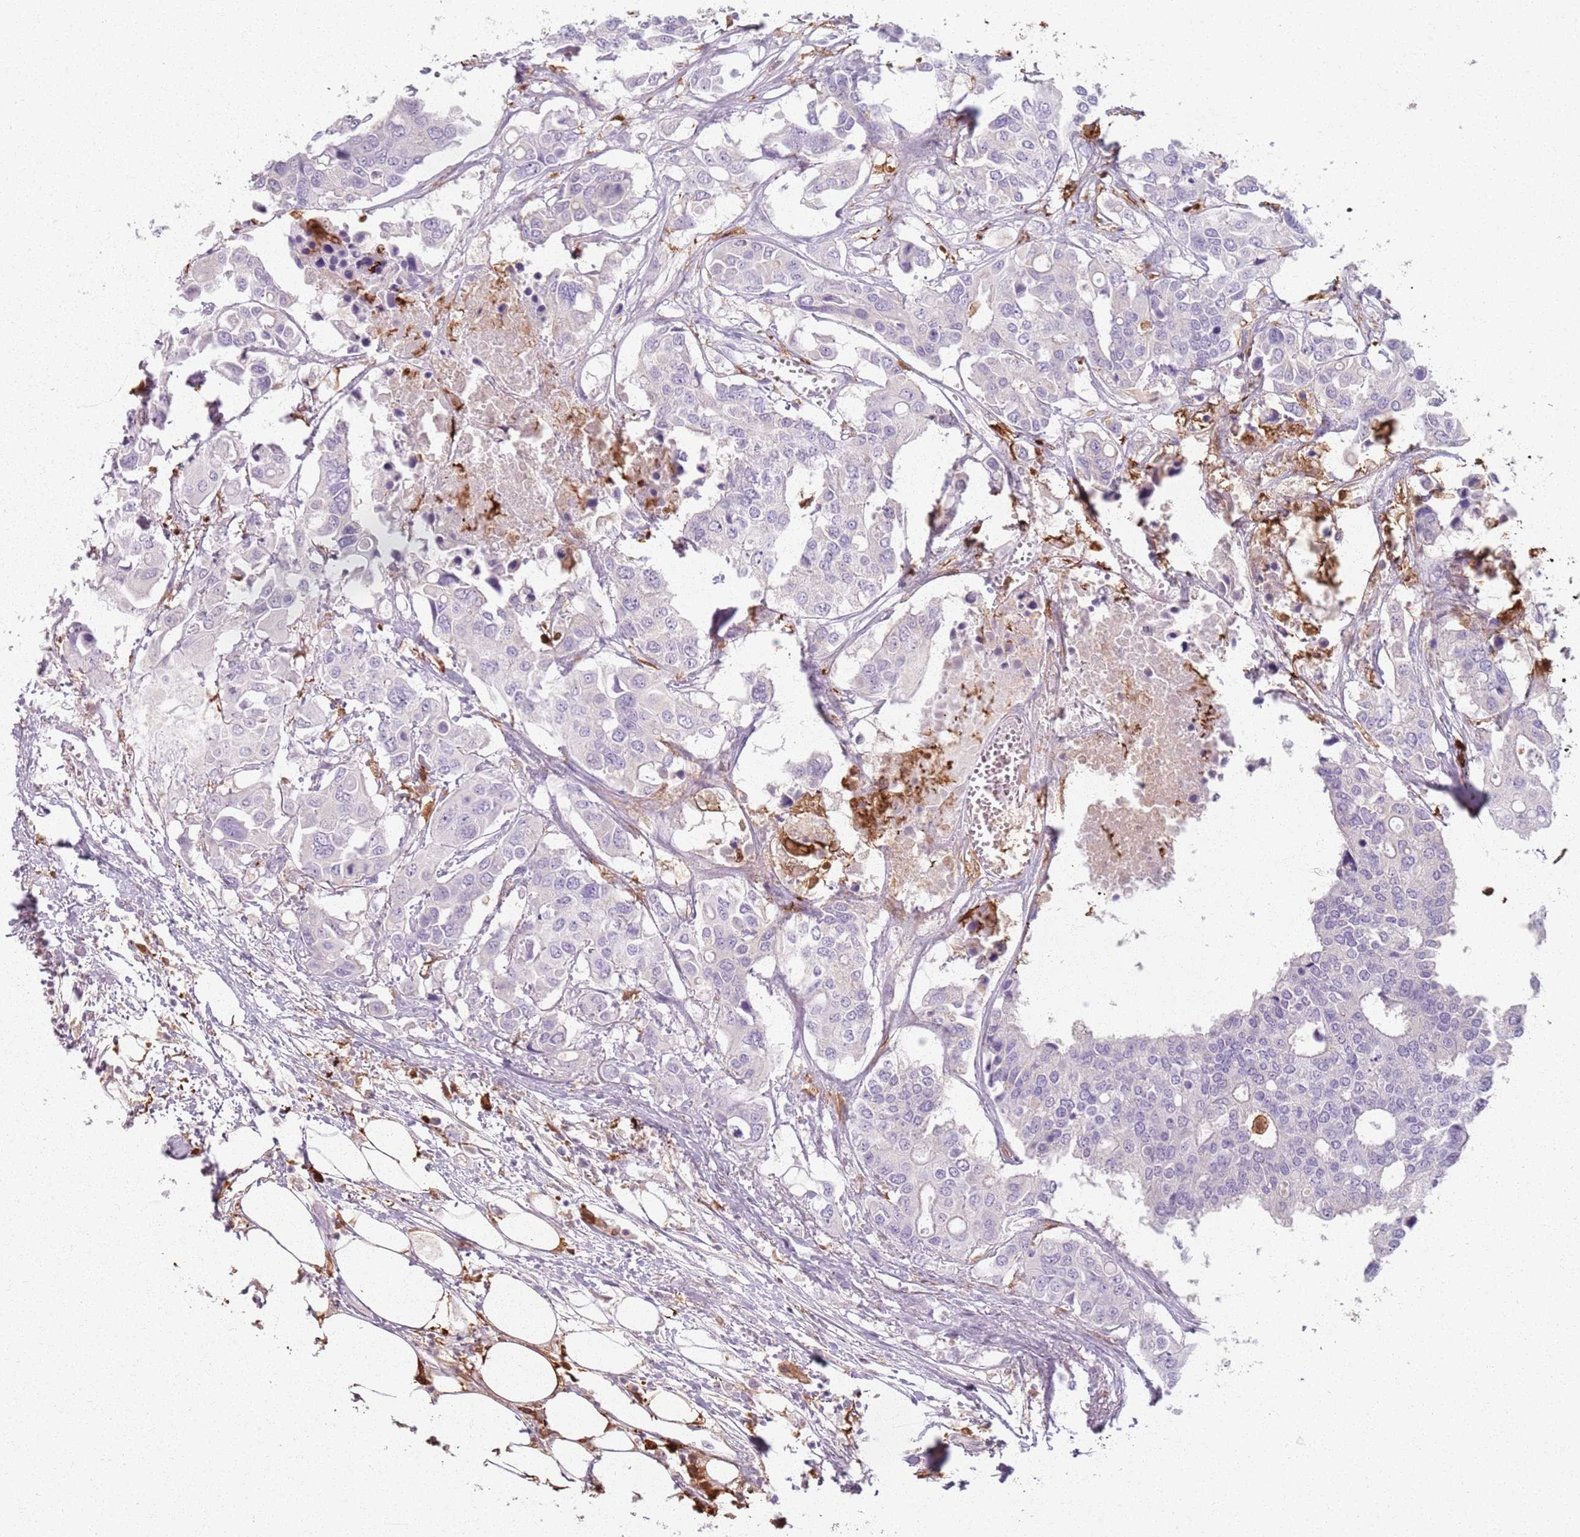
{"staining": {"intensity": "negative", "quantity": "none", "location": "none"}, "tissue": "colorectal cancer", "cell_type": "Tumor cells", "image_type": "cancer", "snomed": [{"axis": "morphology", "description": "Adenocarcinoma, NOS"}, {"axis": "topography", "description": "Colon"}], "caption": "IHC image of colorectal cancer (adenocarcinoma) stained for a protein (brown), which exhibits no expression in tumor cells.", "gene": "GDPGP1", "patient": {"sex": "male", "age": 77}}